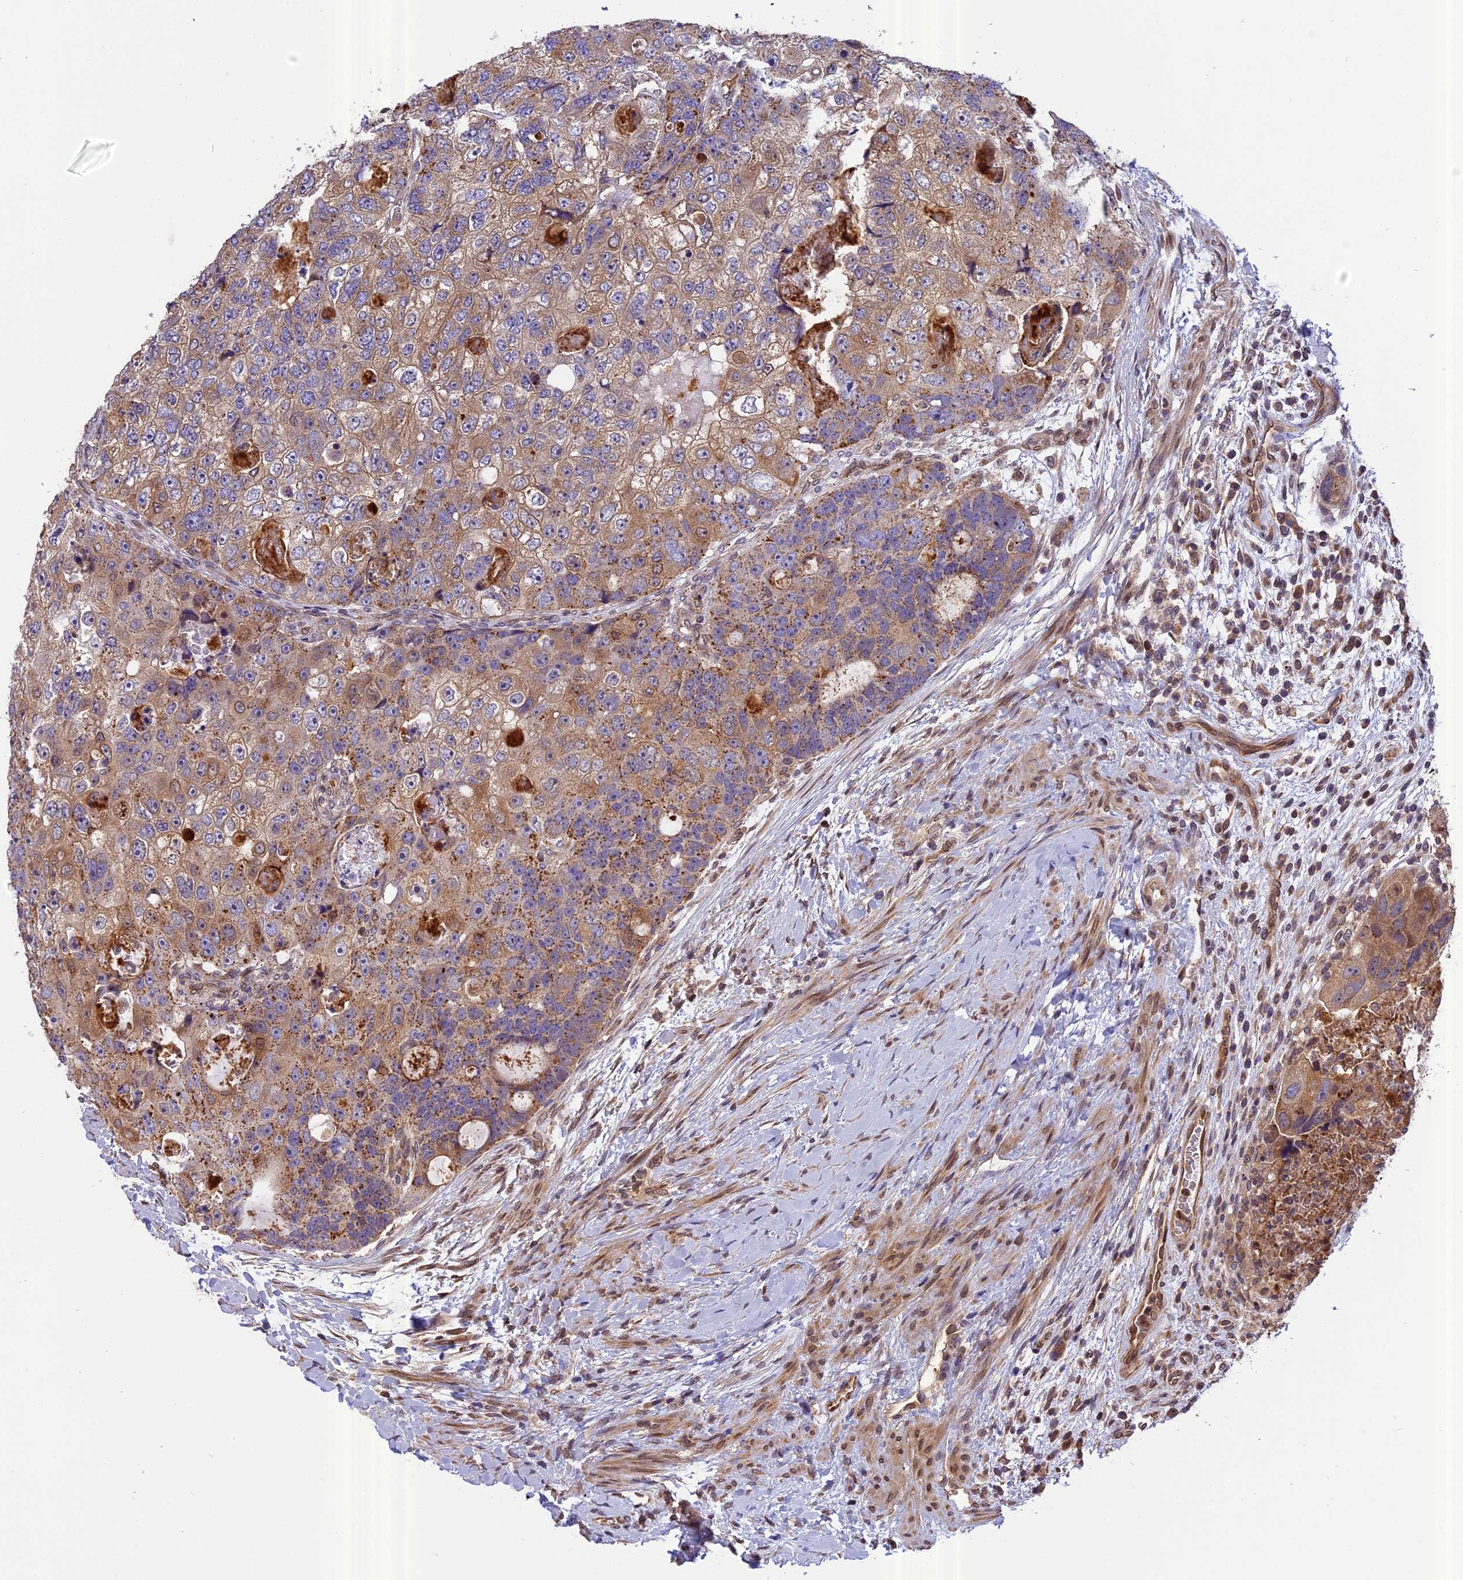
{"staining": {"intensity": "moderate", "quantity": ">75%", "location": "cytoplasmic/membranous"}, "tissue": "colorectal cancer", "cell_type": "Tumor cells", "image_type": "cancer", "snomed": [{"axis": "morphology", "description": "Adenocarcinoma, NOS"}, {"axis": "topography", "description": "Rectum"}], "caption": "A medium amount of moderate cytoplasmic/membranous positivity is seen in about >75% of tumor cells in colorectal cancer (adenocarcinoma) tissue.", "gene": "CHMP2A", "patient": {"sex": "male", "age": 59}}